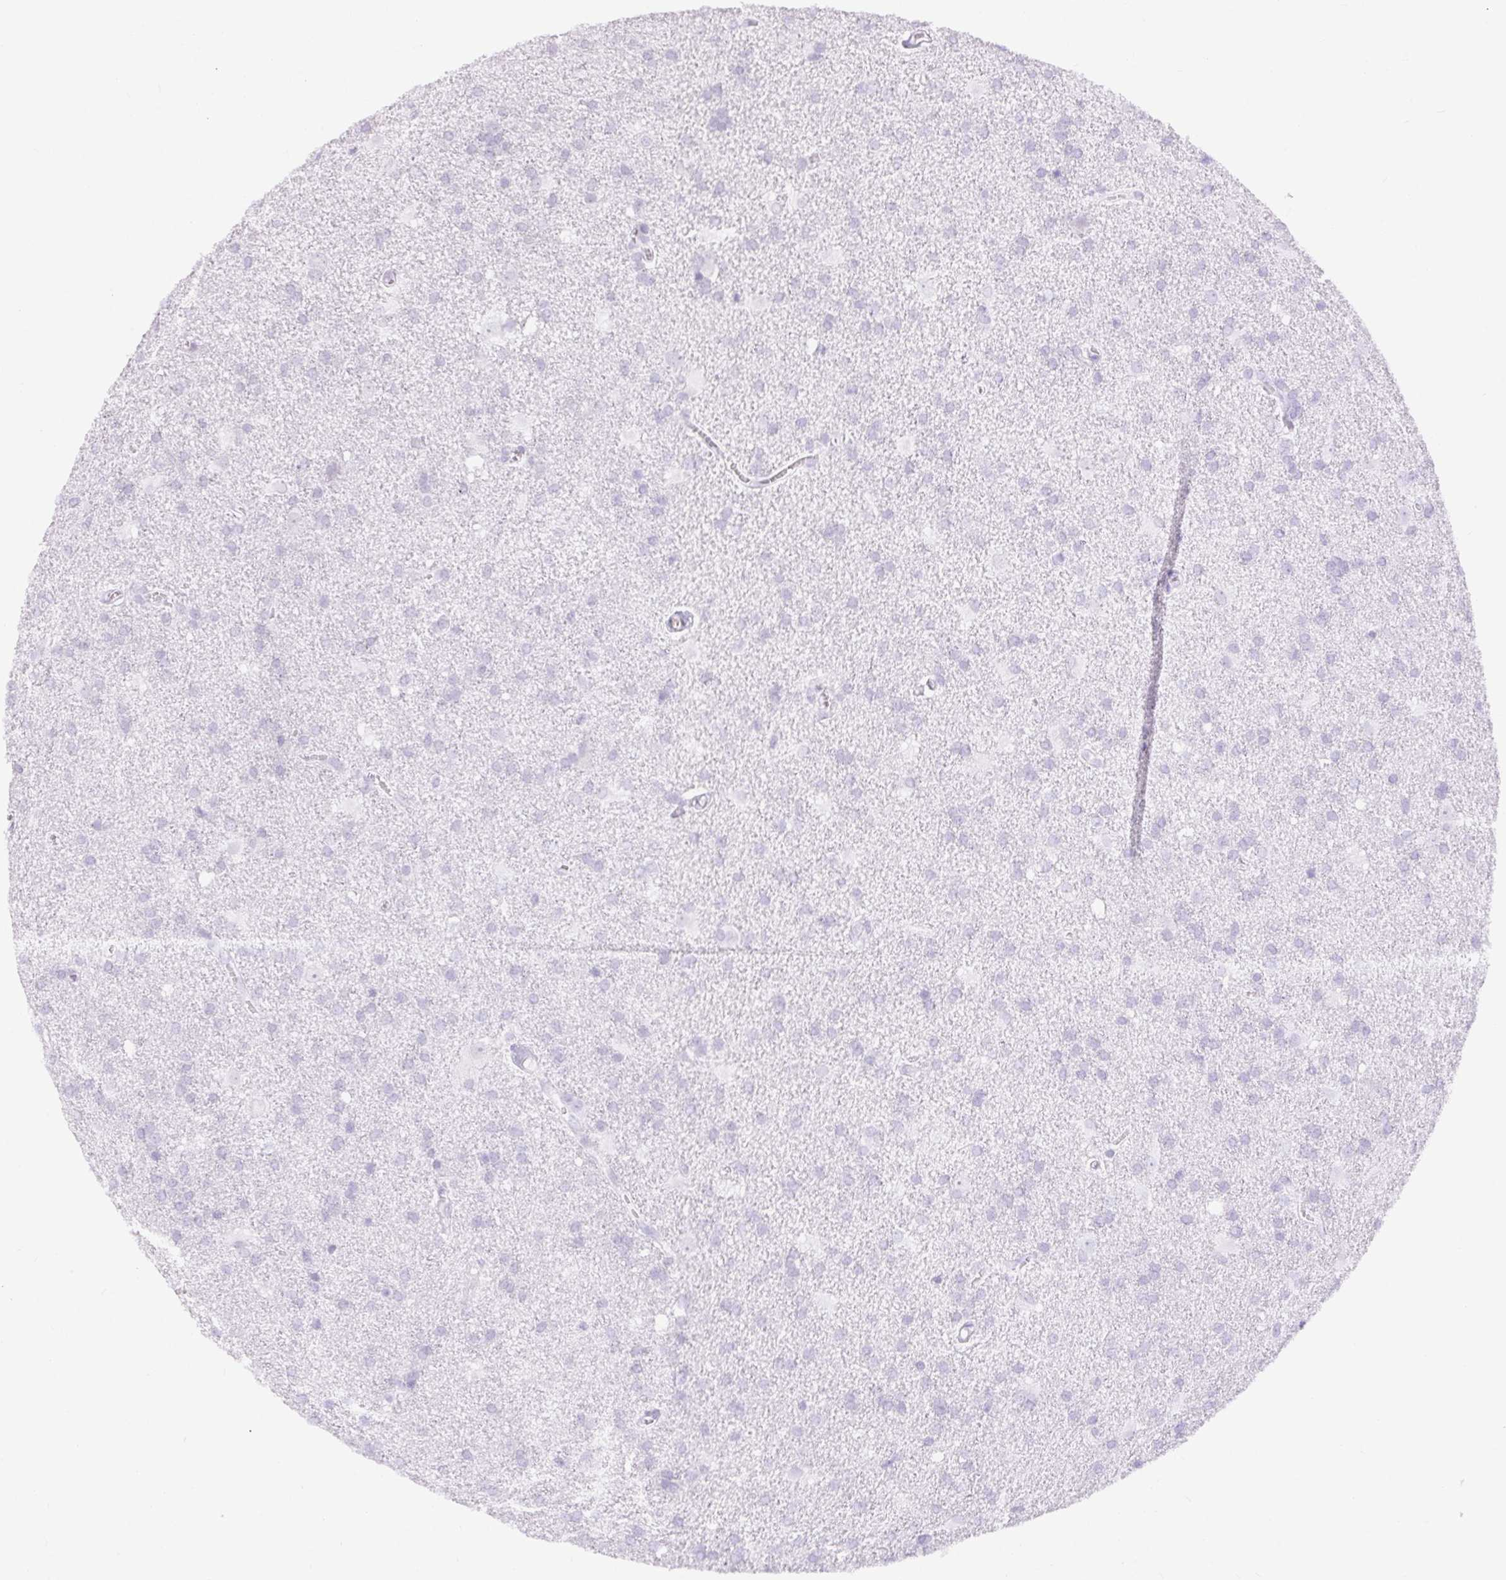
{"staining": {"intensity": "moderate", "quantity": "25%-75%", "location": "nuclear"}, "tissue": "glioma", "cell_type": "Tumor cells", "image_type": "cancer", "snomed": [{"axis": "morphology", "description": "Glioma, malignant, Low grade"}, {"axis": "topography", "description": "Brain"}], "caption": "A histopathology image of human malignant glioma (low-grade) stained for a protein shows moderate nuclear brown staining in tumor cells.", "gene": "ZNF80", "patient": {"sex": "male", "age": 66}}